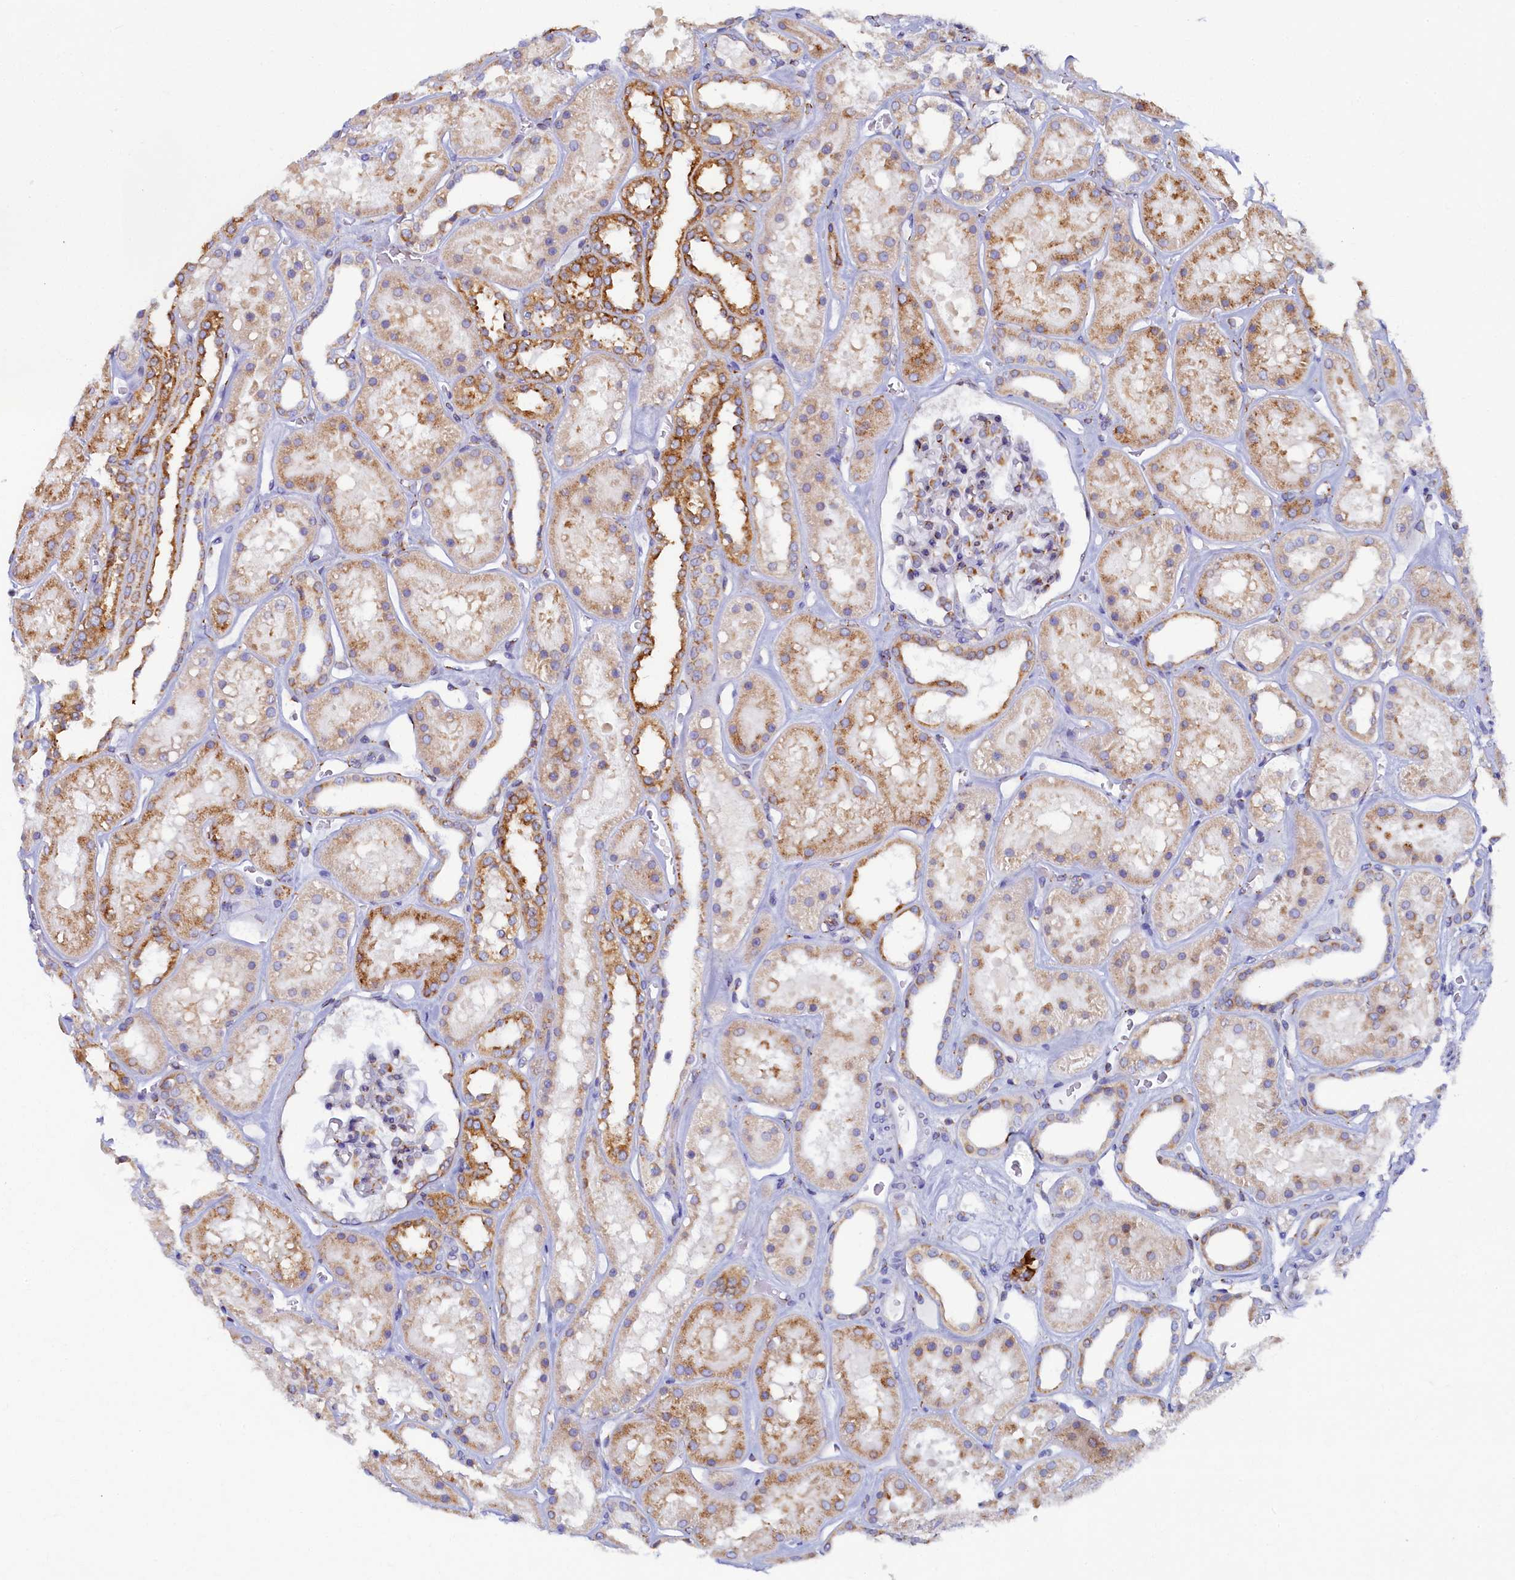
{"staining": {"intensity": "moderate", "quantity": "<25%", "location": "cytoplasmic/membranous"}, "tissue": "kidney", "cell_type": "Cells in glomeruli", "image_type": "normal", "snomed": [{"axis": "morphology", "description": "Normal tissue, NOS"}, {"axis": "topography", "description": "Kidney"}], "caption": "This is a photomicrograph of IHC staining of unremarkable kidney, which shows moderate staining in the cytoplasmic/membranous of cells in glomeruli.", "gene": "TMEM18", "patient": {"sex": "female", "age": 41}}